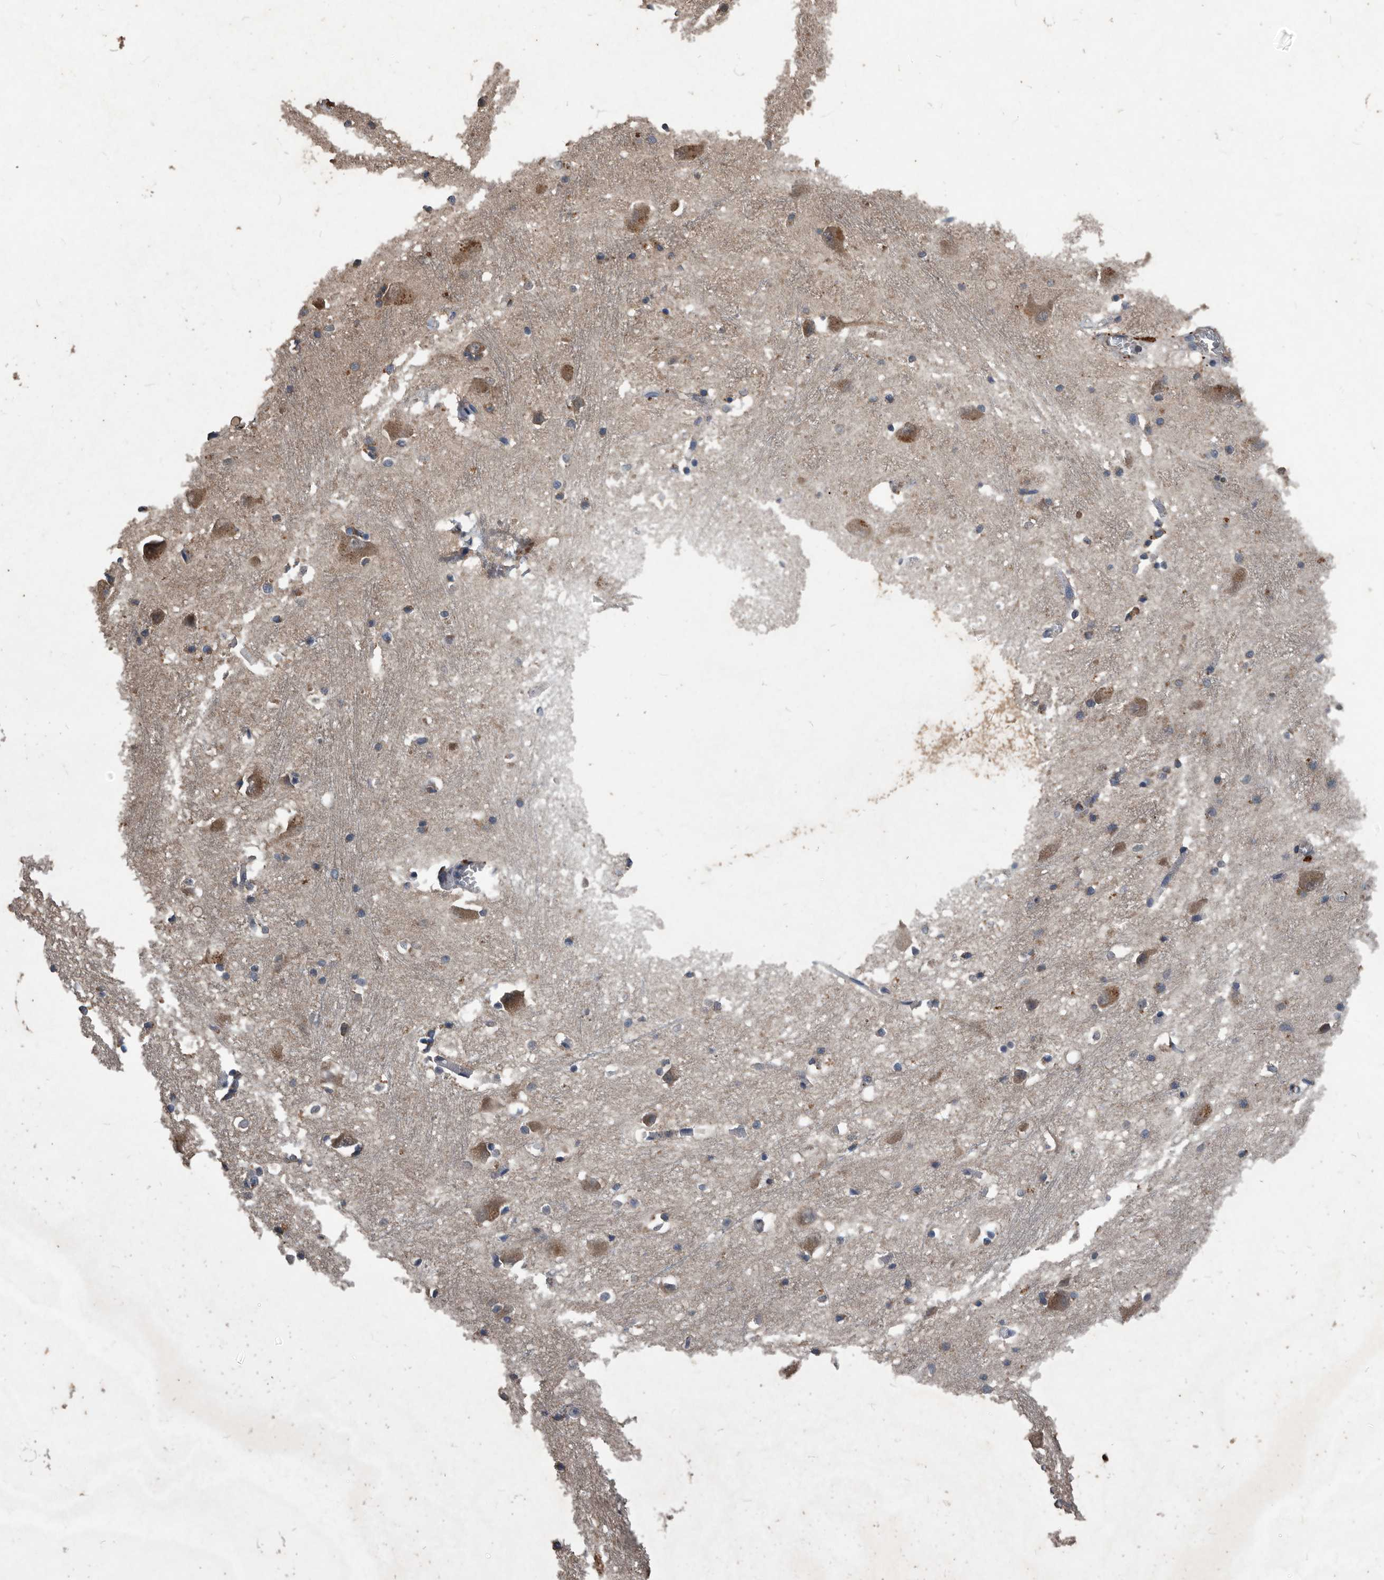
{"staining": {"intensity": "moderate", "quantity": "<25%", "location": "cytoplasmic/membranous"}, "tissue": "caudate", "cell_type": "Glial cells", "image_type": "normal", "snomed": [{"axis": "morphology", "description": "Normal tissue, NOS"}, {"axis": "topography", "description": "Lateral ventricle wall"}], "caption": "IHC photomicrograph of unremarkable caudate: human caudate stained using IHC exhibits low levels of moderate protein expression localized specifically in the cytoplasmic/membranous of glial cells, appearing as a cytoplasmic/membranous brown color.", "gene": "NRBP1", "patient": {"sex": "male", "age": 37}}